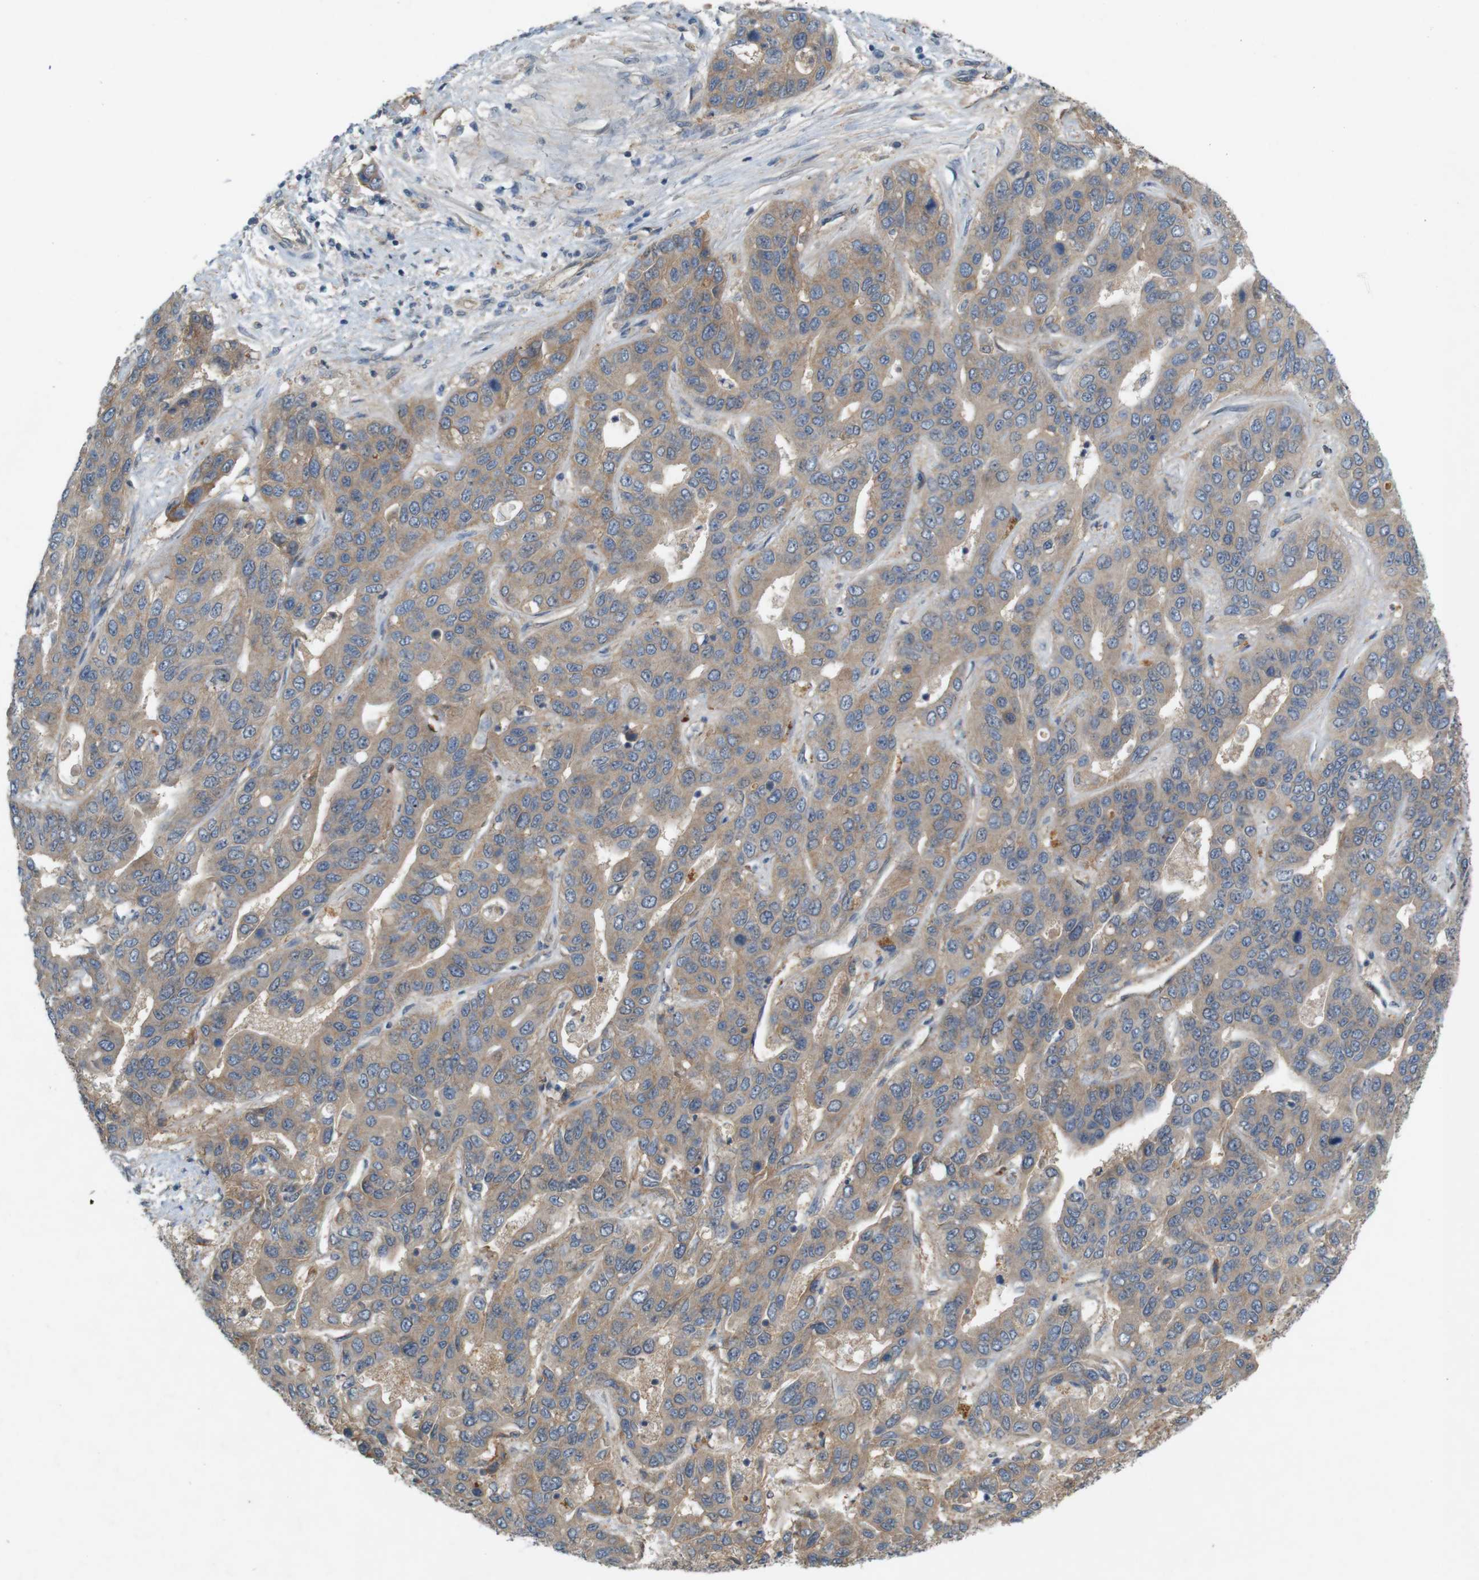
{"staining": {"intensity": "weak", "quantity": ">75%", "location": "cytoplasmic/membranous"}, "tissue": "liver cancer", "cell_type": "Tumor cells", "image_type": "cancer", "snomed": [{"axis": "morphology", "description": "Cholangiocarcinoma"}, {"axis": "topography", "description": "Liver"}], "caption": "Immunohistochemical staining of human cholangiocarcinoma (liver) demonstrates low levels of weak cytoplasmic/membranous positivity in about >75% of tumor cells. The protein is shown in brown color, while the nuclei are stained blue.", "gene": "PVR", "patient": {"sex": "female", "age": 52}}